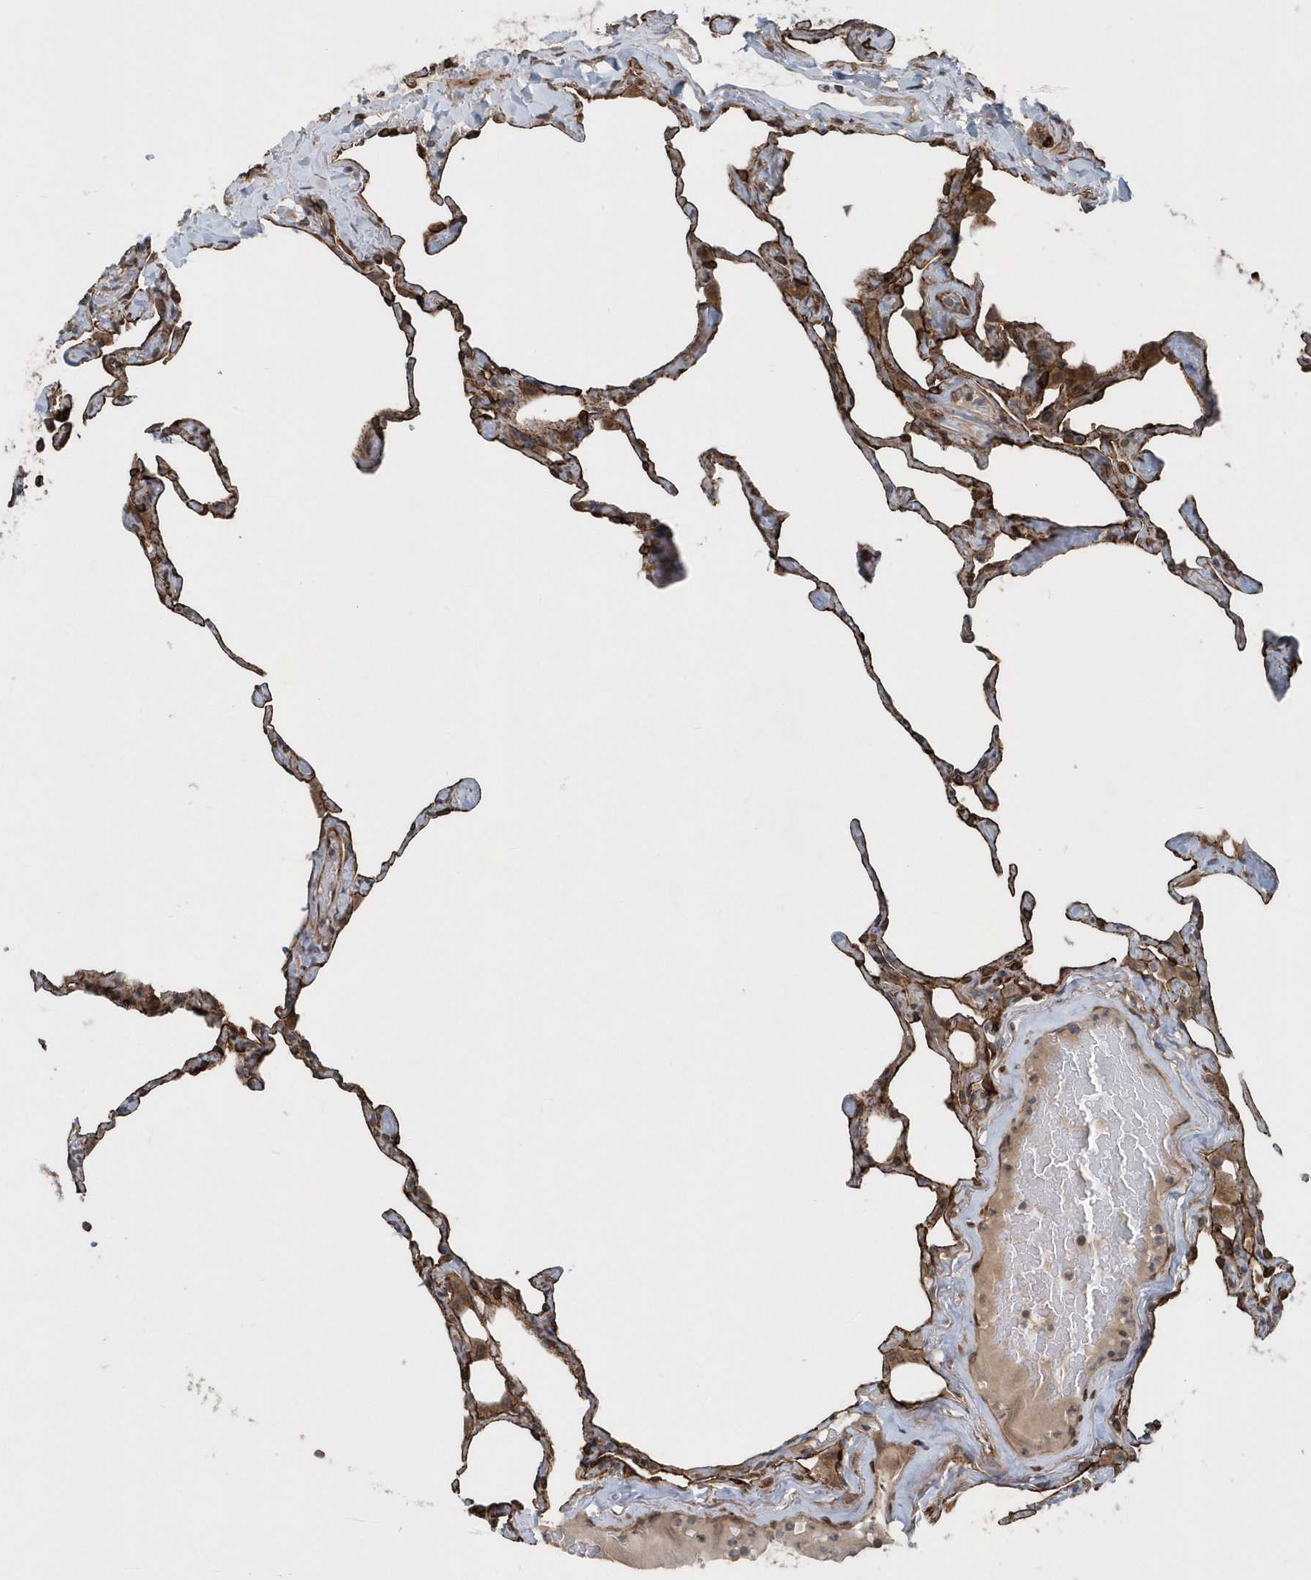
{"staining": {"intensity": "moderate", "quantity": ">75%", "location": "cytoplasmic/membranous"}, "tissue": "lung", "cell_type": "Alveolar cells", "image_type": "normal", "snomed": [{"axis": "morphology", "description": "Normal tissue, NOS"}, {"axis": "topography", "description": "Lung"}], "caption": "An image of human lung stained for a protein demonstrates moderate cytoplasmic/membranous brown staining in alveolar cells. (DAB (3,3'-diaminobenzidine) IHC, brown staining for protein, blue staining for nuclei).", "gene": "MCC", "patient": {"sex": "male", "age": 65}}